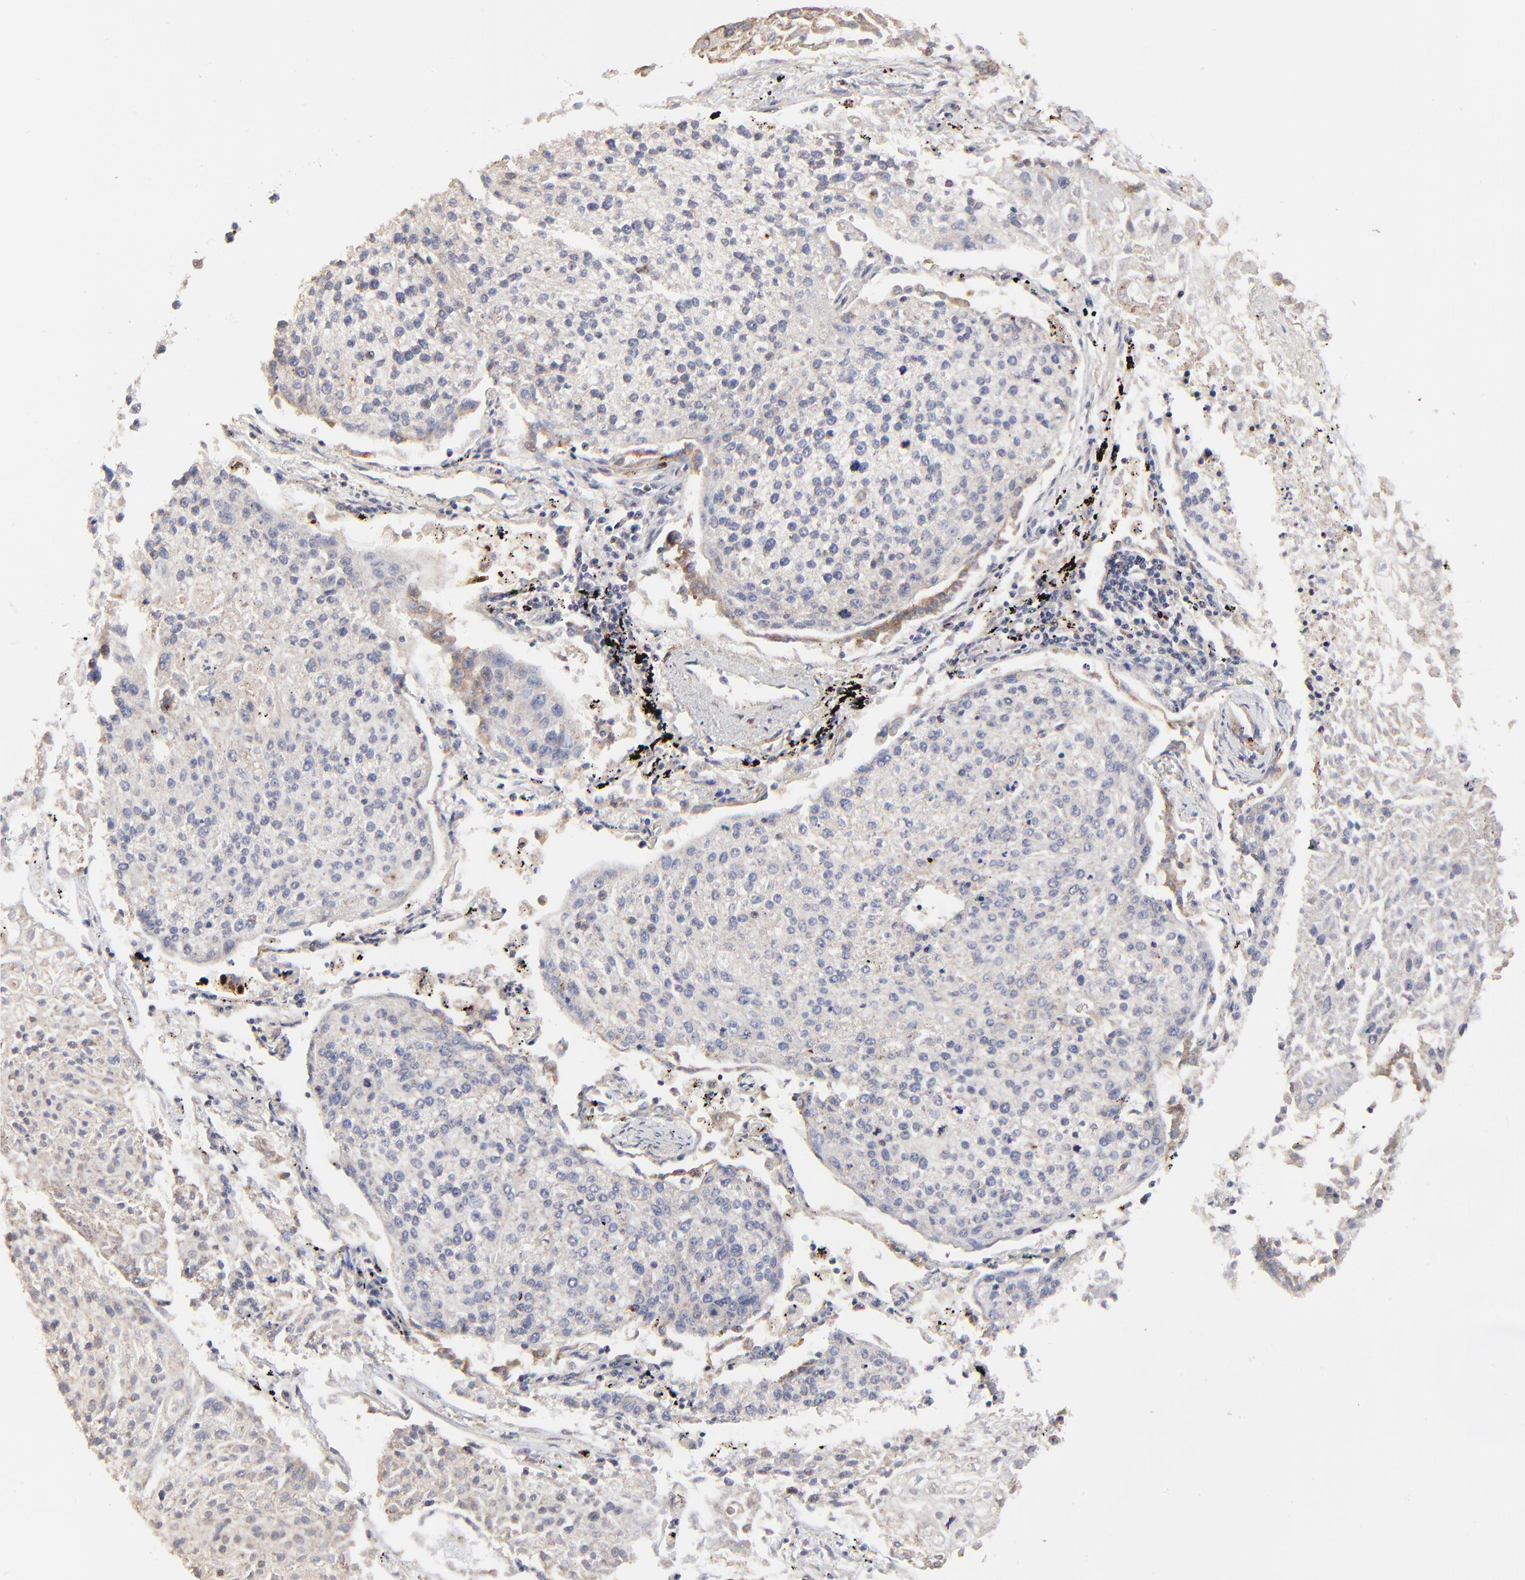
{"staining": {"intensity": "negative", "quantity": "none", "location": "none"}, "tissue": "lung cancer", "cell_type": "Tumor cells", "image_type": "cancer", "snomed": [{"axis": "morphology", "description": "Squamous cell carcinoma, NOS"}, {"axis": "topography", "description": "Lung"}], "caption": "A high-resolution micrograph shows immunohistochemistry (IHC) staining of lung cancer (squamous cell carcinoma), which displays no significant expression in tumor cells.", "gene": "ELP2", "patient": {"sex": "male", "age": 75}}